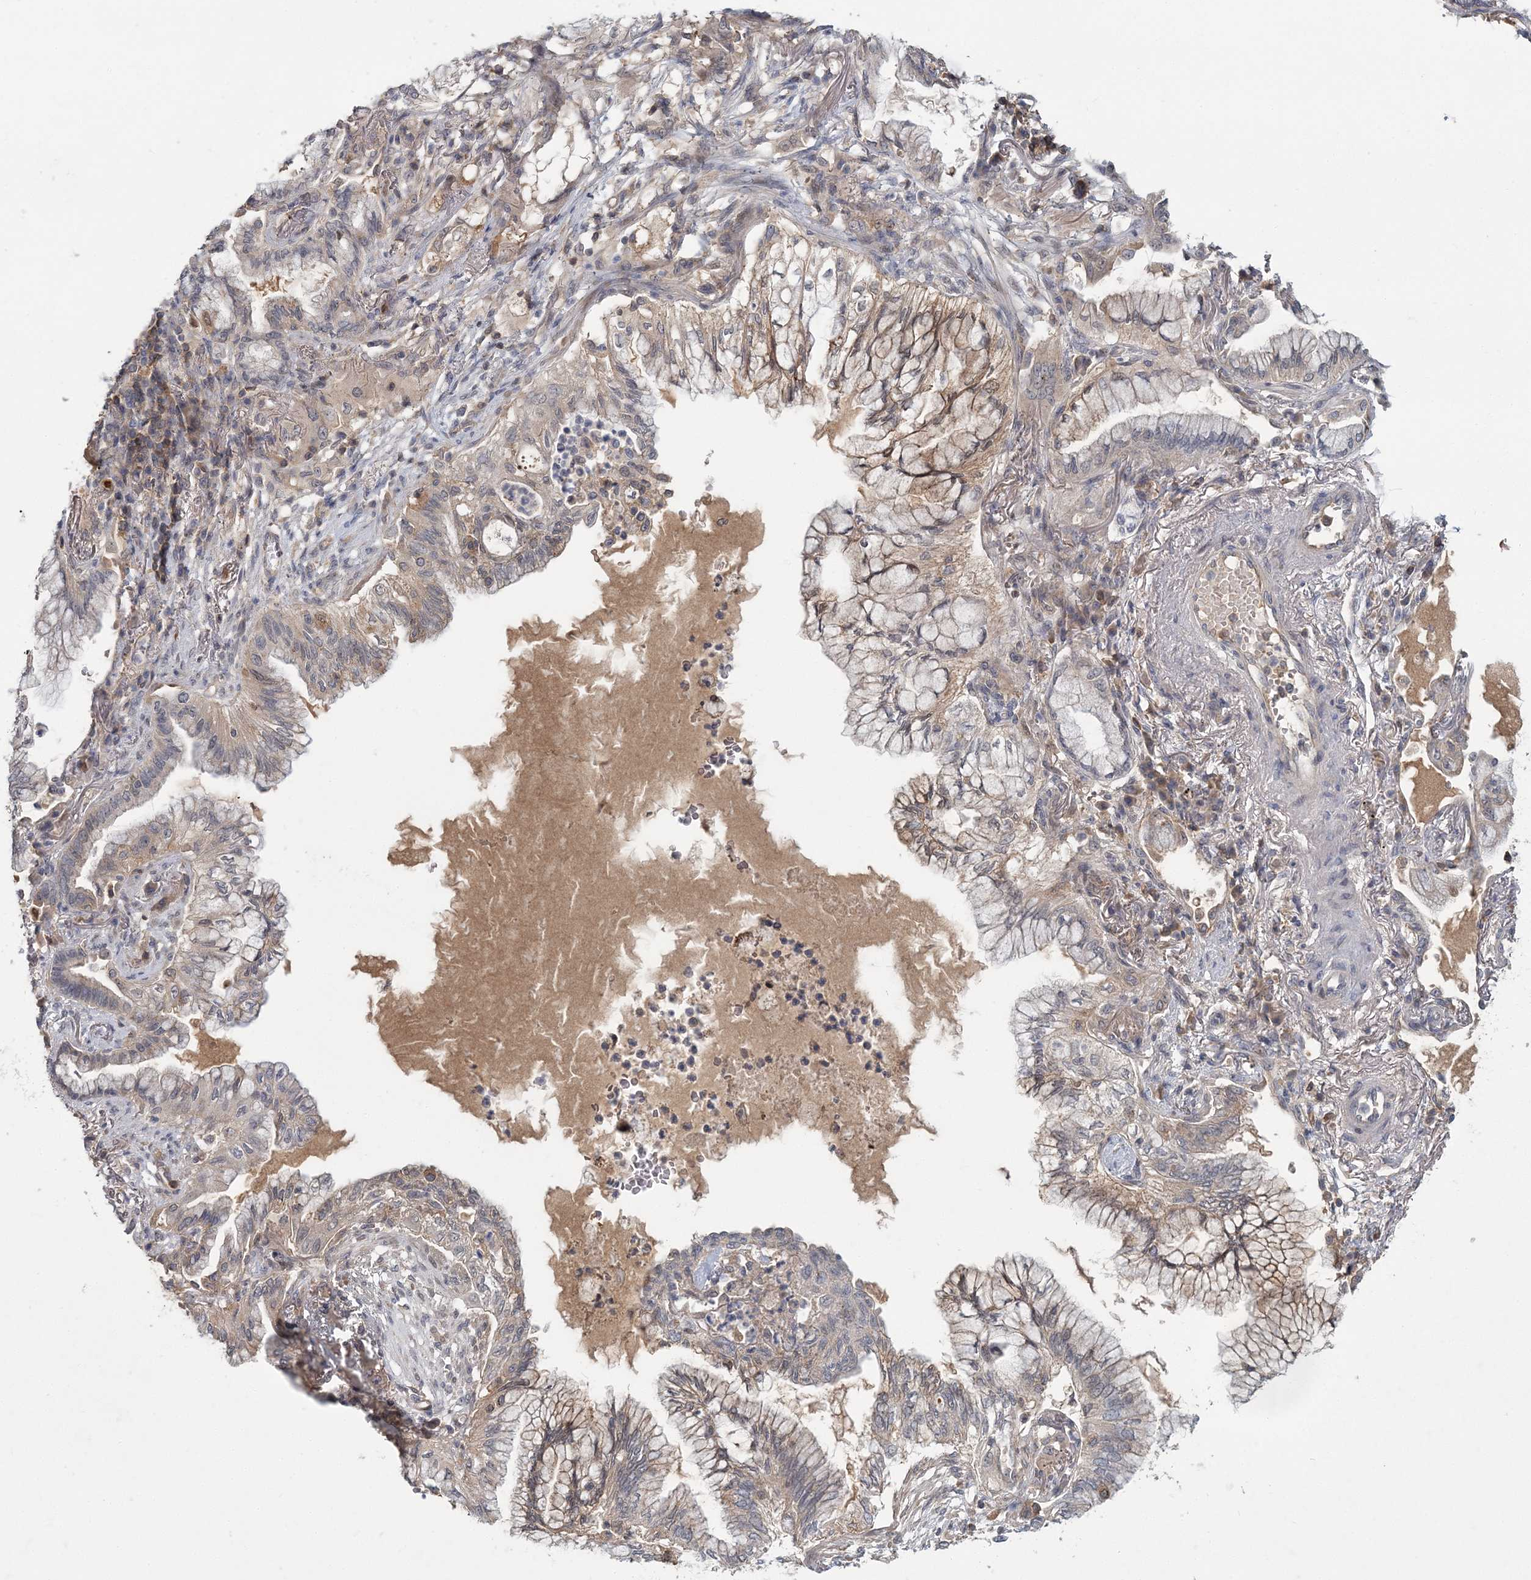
{"staining": {"intensity": "weak", "quantity": "25%-75%", "location": "cytoplasmic/membranous"}, "tissue": "lung cancer", "cell_type": "Tumor cells", "image_type": "cancer", "snomed": [{"axis": "morphology", "description": "Adenocarcinoma, NOS"}, {"axis": "topography", "description": "Lung"}], "caption": "The immunohistochemical stain labels weak cytoplasmic/membranous staining in tumor cells of lung cancer tissue. Immunohistochemistry stains the protein in brown and the nuclei are stained blue.", "gene": "RNF25", "patient": {"sex": "female", "age": 70}}